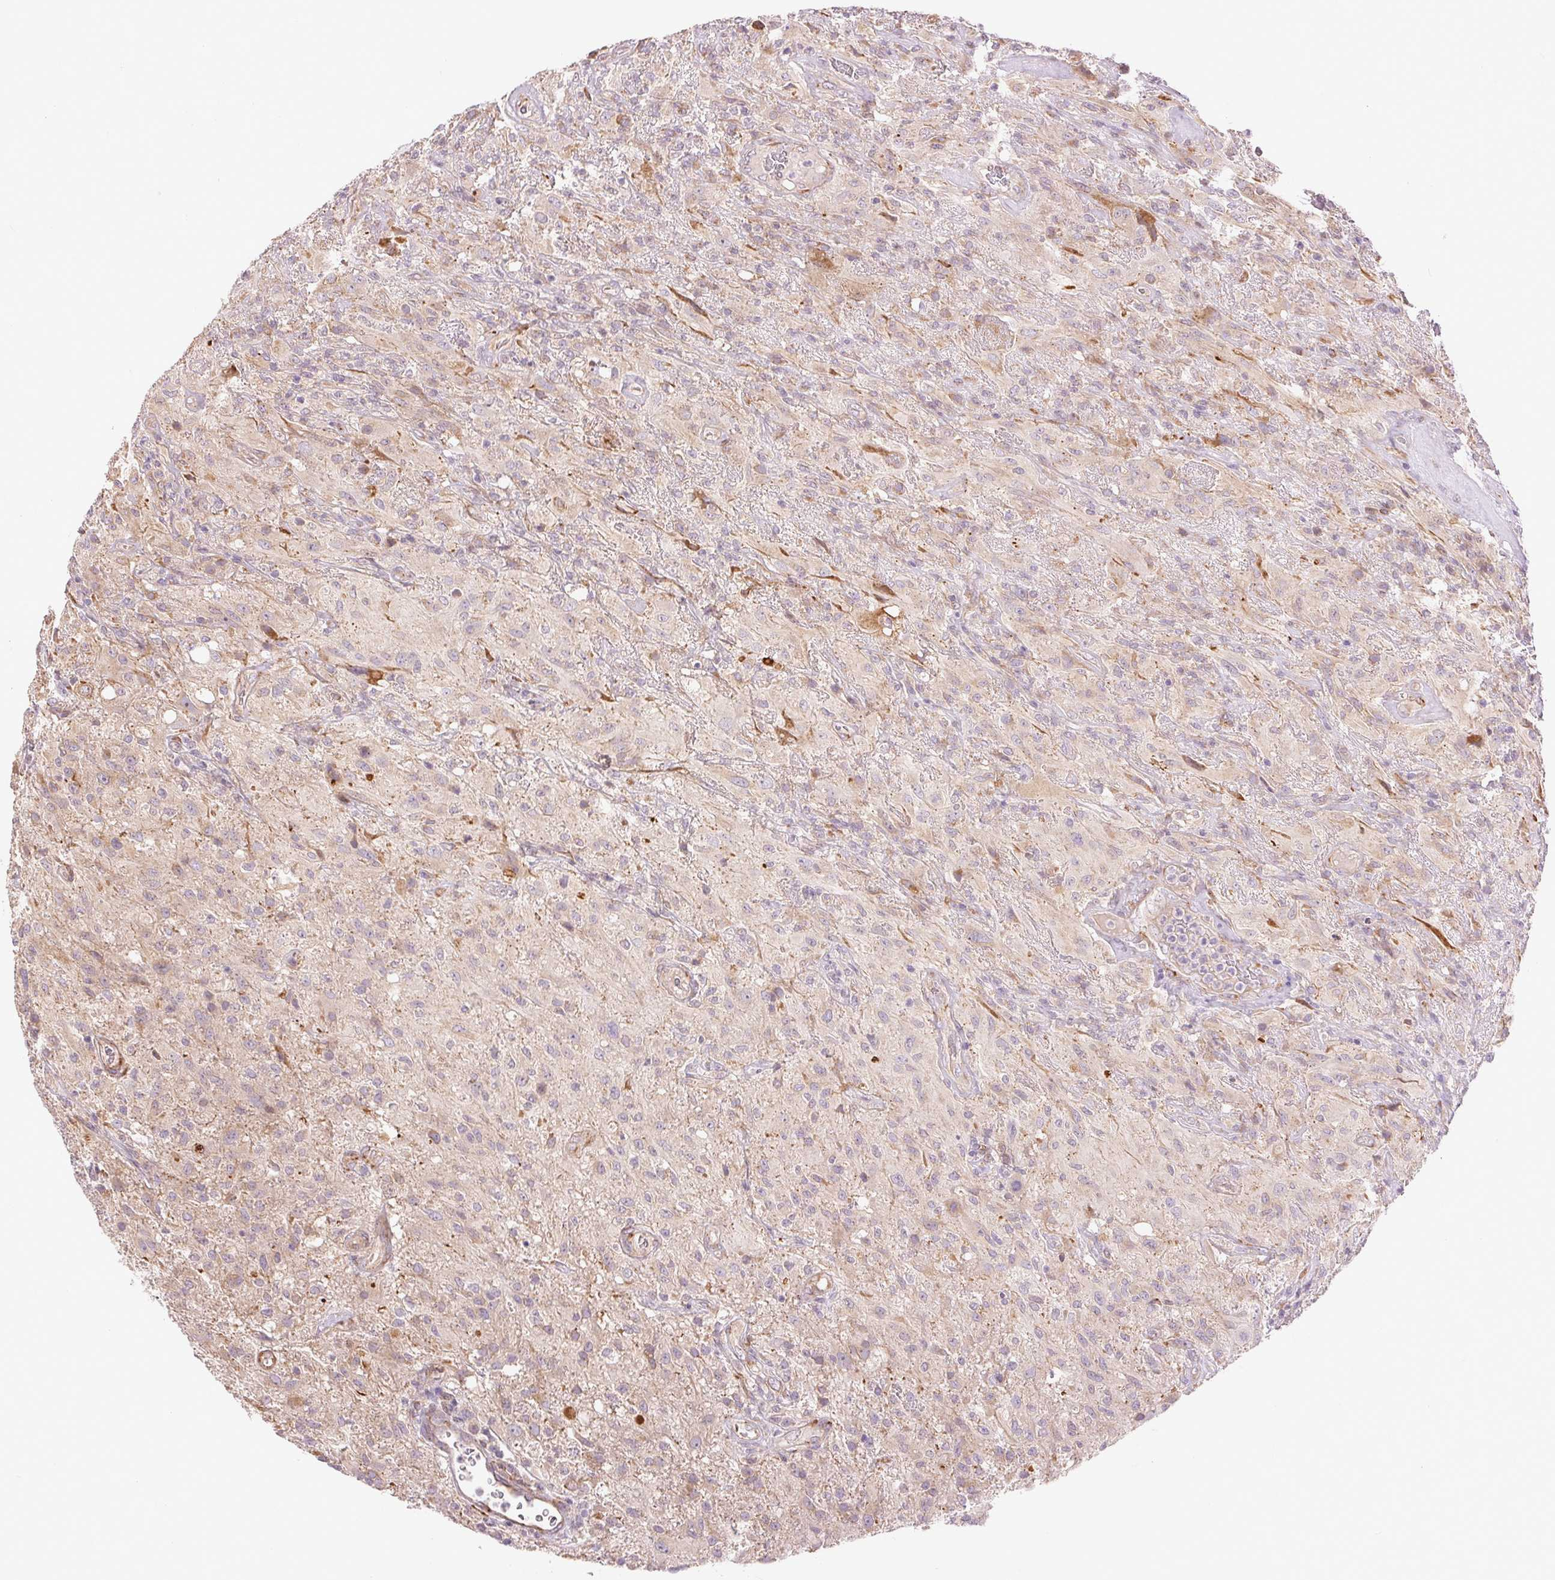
{"staining": {"intensity": "negative", "quantity": "none", "location": "none"}, "tissue": "glioma", "cell_type": "Tumor cells", "image_type": "cancer", "snomed": [{"axis": "morphology", "description": "Glioma, malignant, High grade"}, {"axis": "topography", "description": "Brain"}], "caption": "A micrograph of human glioma is negative for staining in tumor cells.", "gene": "METTL17", "patient": {"sex": "male", "age": 46}}